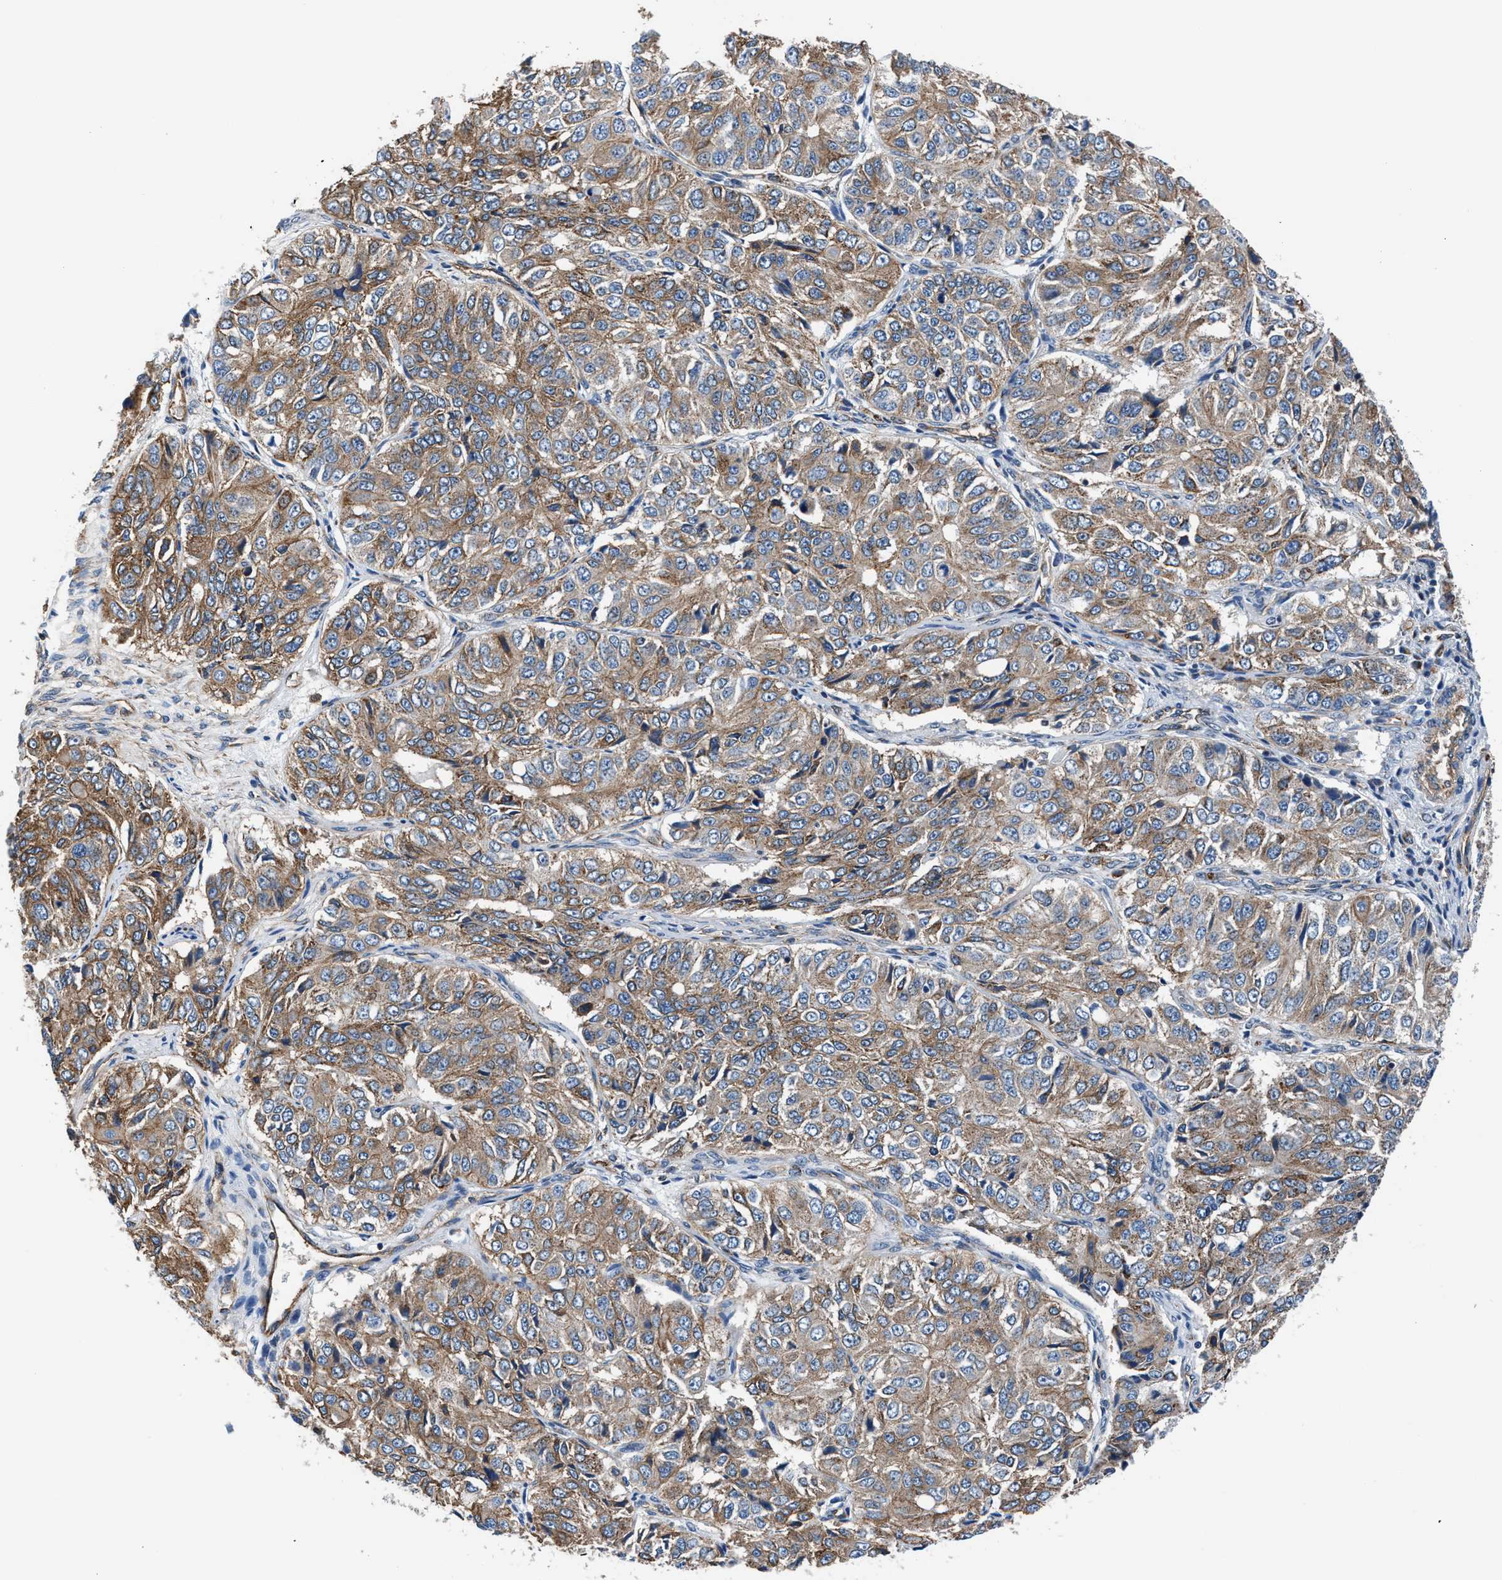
{"staining": {"intensity": "moderate", "quantity": ">75%", "location": "cytoplasmic/membranous"}, "tissue": "ovarian cancer", "cell_type": "Tumor cells", "image_type": "cancer", "snomed": [{"axis": "morphology", "description": "Carcinoma, endometroid"}, {"axis": "topography", "description": "Ovary"}], "caption": "Human endometroid carcinoma (ovarian) stained with a protein marker demonstrates moderate staining in tumor cells.", "gene": "NKTR", "patient": {"sex": "female", "age": 51}}